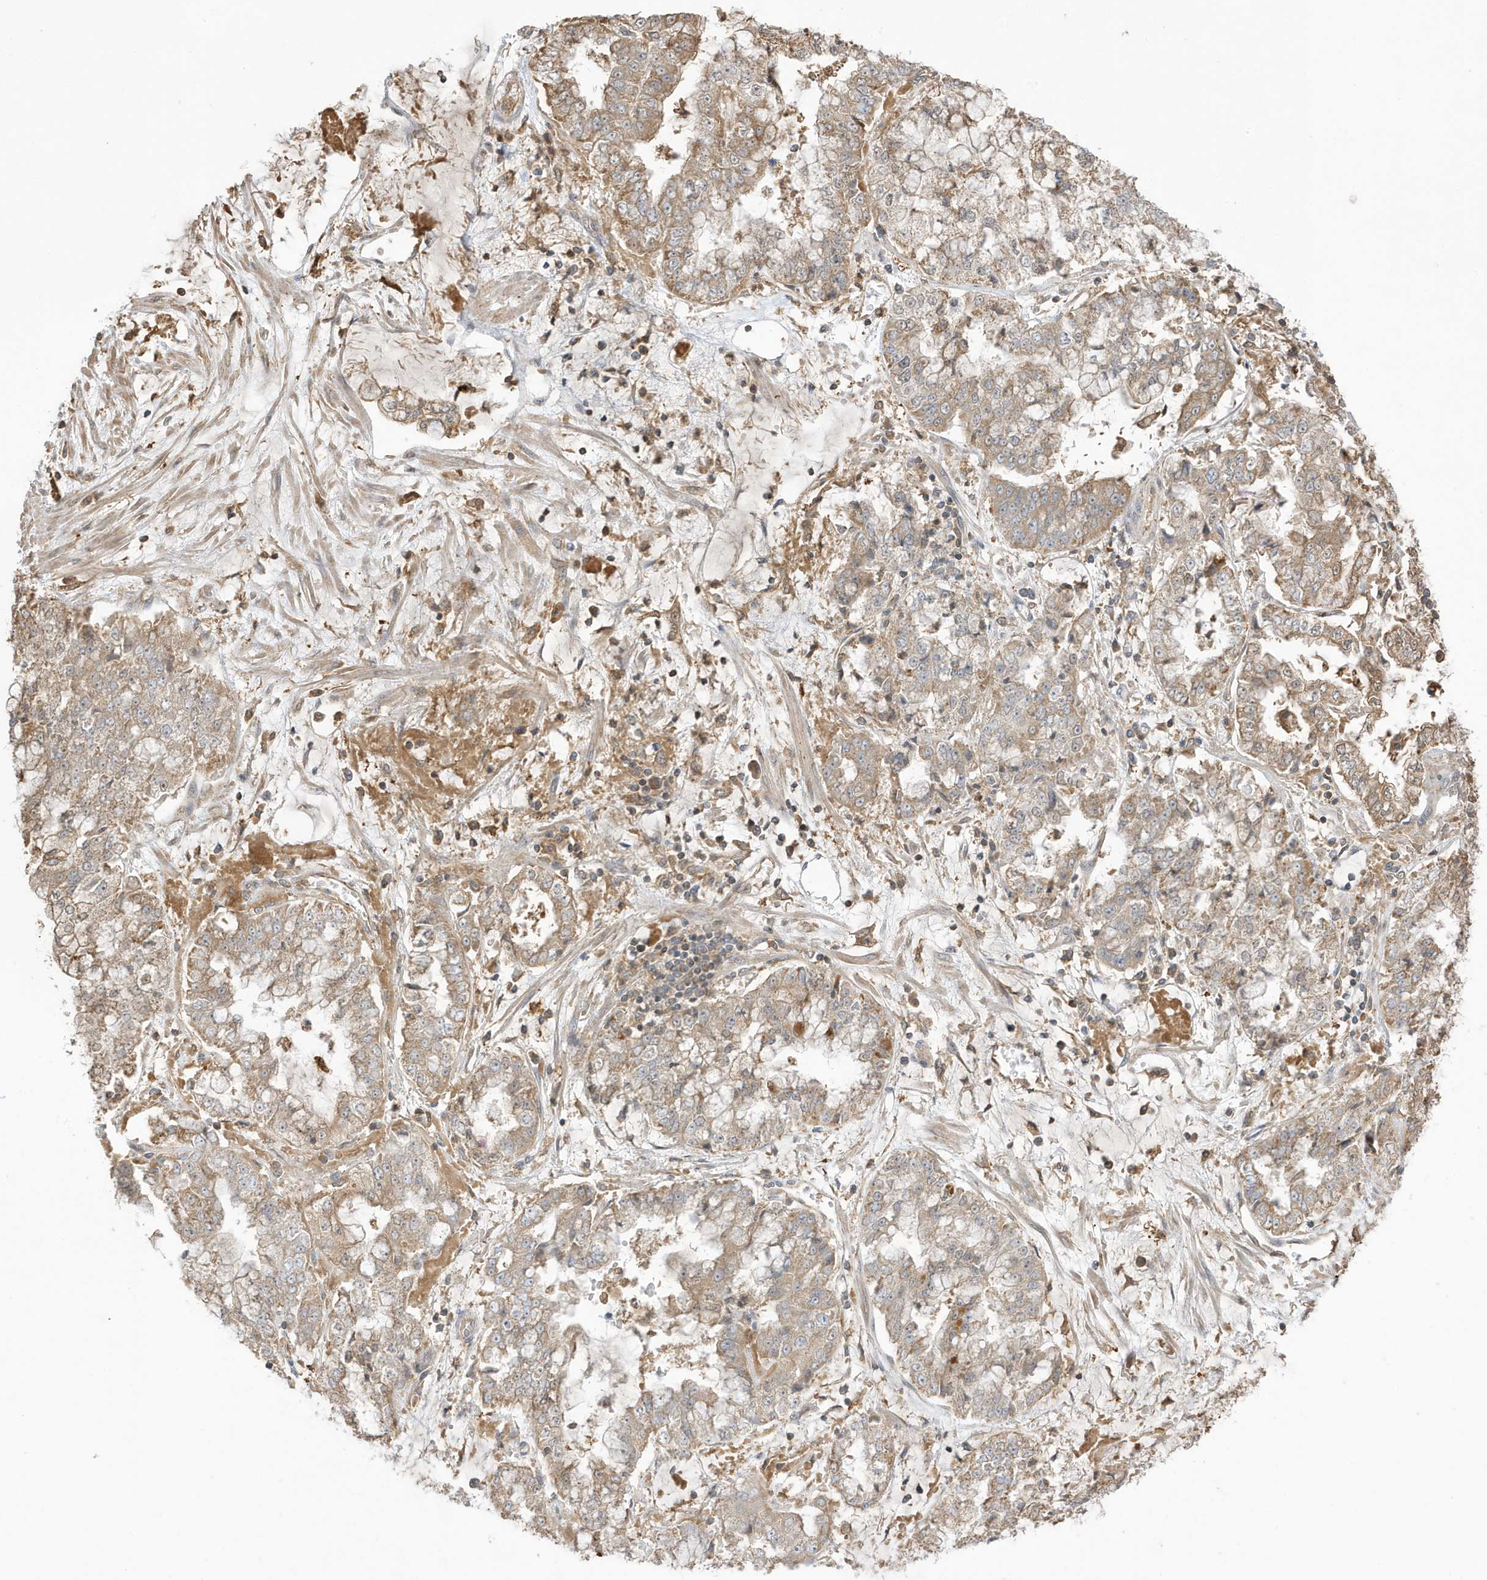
{"staining": {"intensity": "moderate", "quantity": ">75%", "location": "cytoplasmic/membranous"}, "tissue": "stomach cancer", "cell_type": "Tumor cells", "image_type": "cancer", "snomed": [{"axis": "morphology", "description": "Adenocarcinoma, NOS"}, {"axis": "topography", "description": "Stomach"}], "caption": "Protein analysis of adenocarcinoma (stomach) tissue displays moderate cytoplasmic/membranous staining in about >75% of tumor cells.", "gene": "AZI2", "patient": {"sex": "male", "age": 76}}